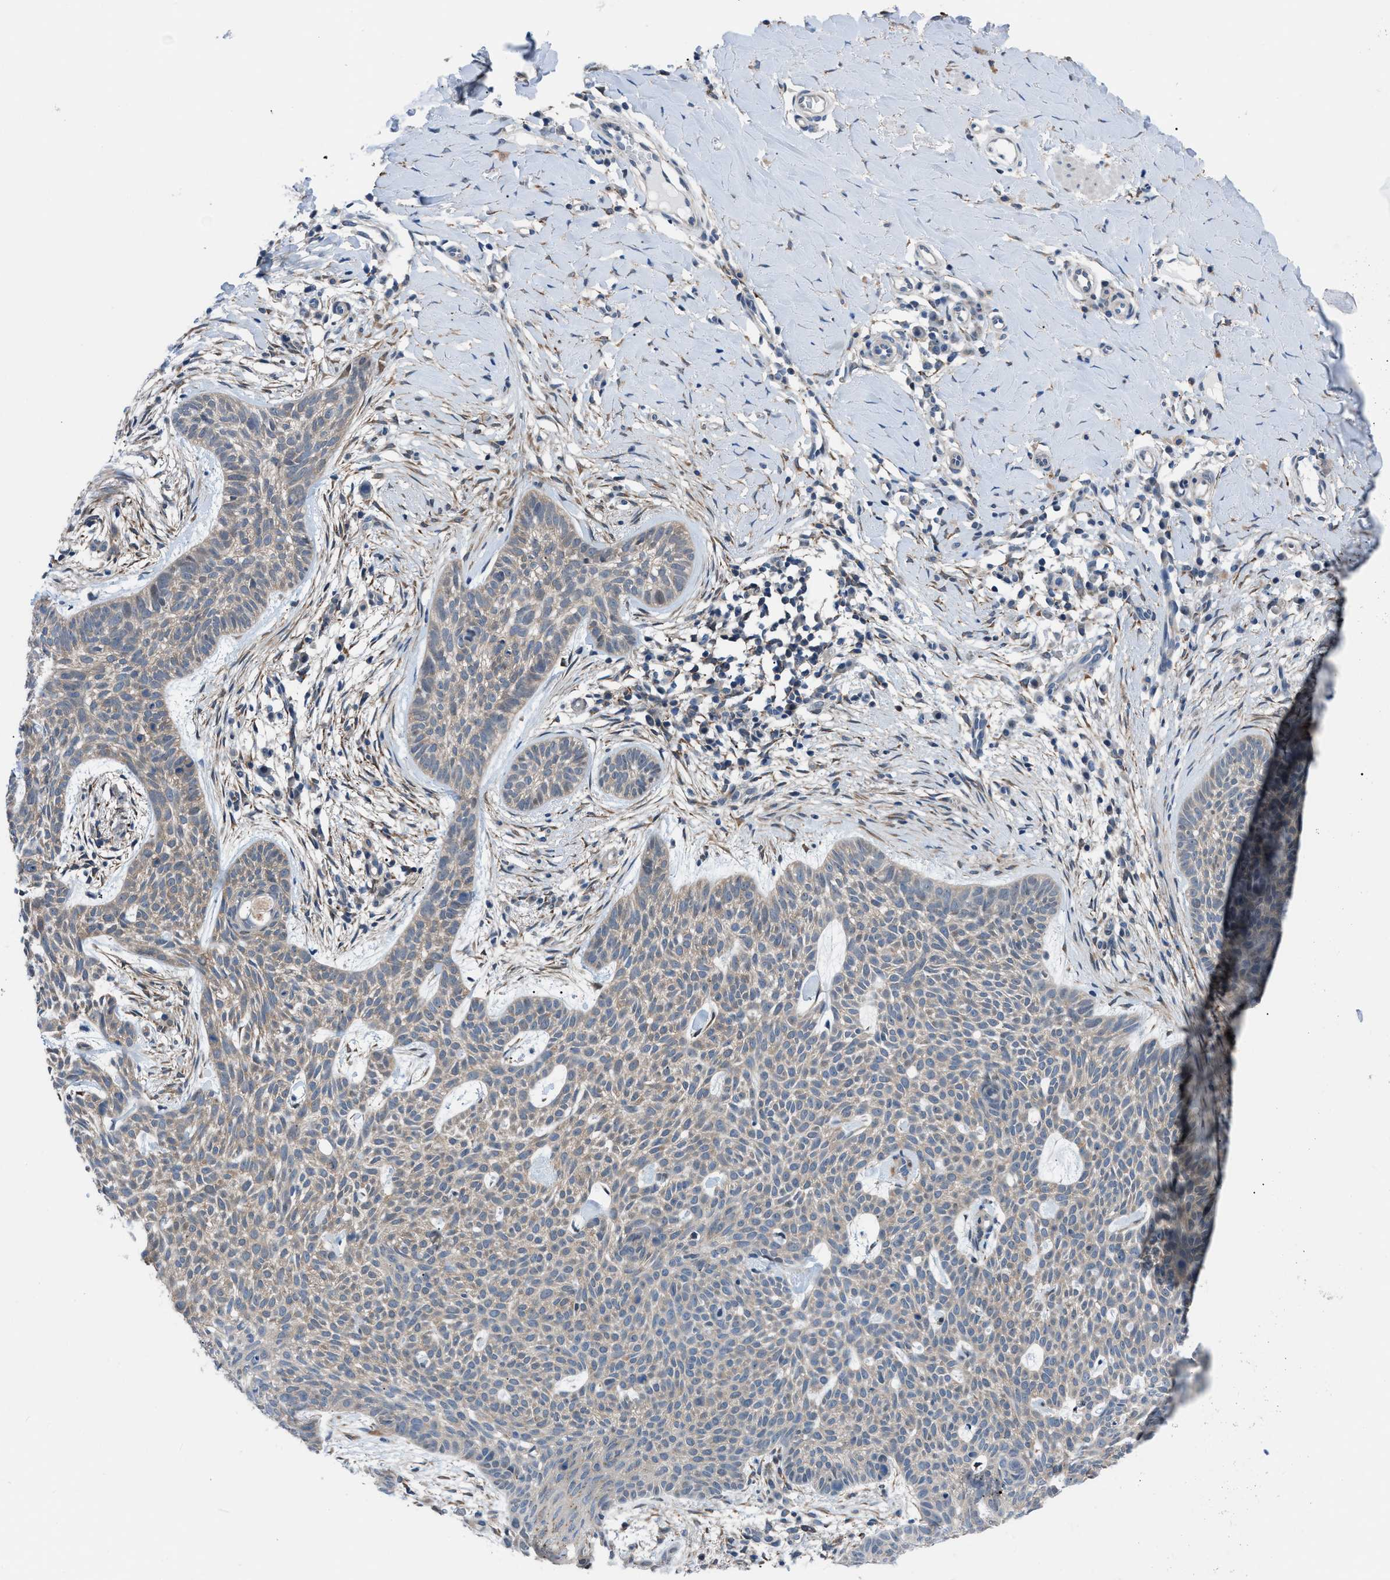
{"staining": {"intensity": "weak", "quantity": ">75%", "location": "cytoplasmic/membranous"}, "tissue": "skin cancer", "cell_type": "Tumor cells", "image_type": "cancer", "snomed": [{"axis": "morphology", "description": "Basal cell carcinoma"}, {"axis": "topography", "description": "Skin"}], "caption": "The immunohistochemical stain shows weak cytoplasmic/membranous positivity in tumor cells of basal cell carcinoma (skin) tissue.", "gene": "TMEM45B", "patient": {"sex": "female", "age": 59}}